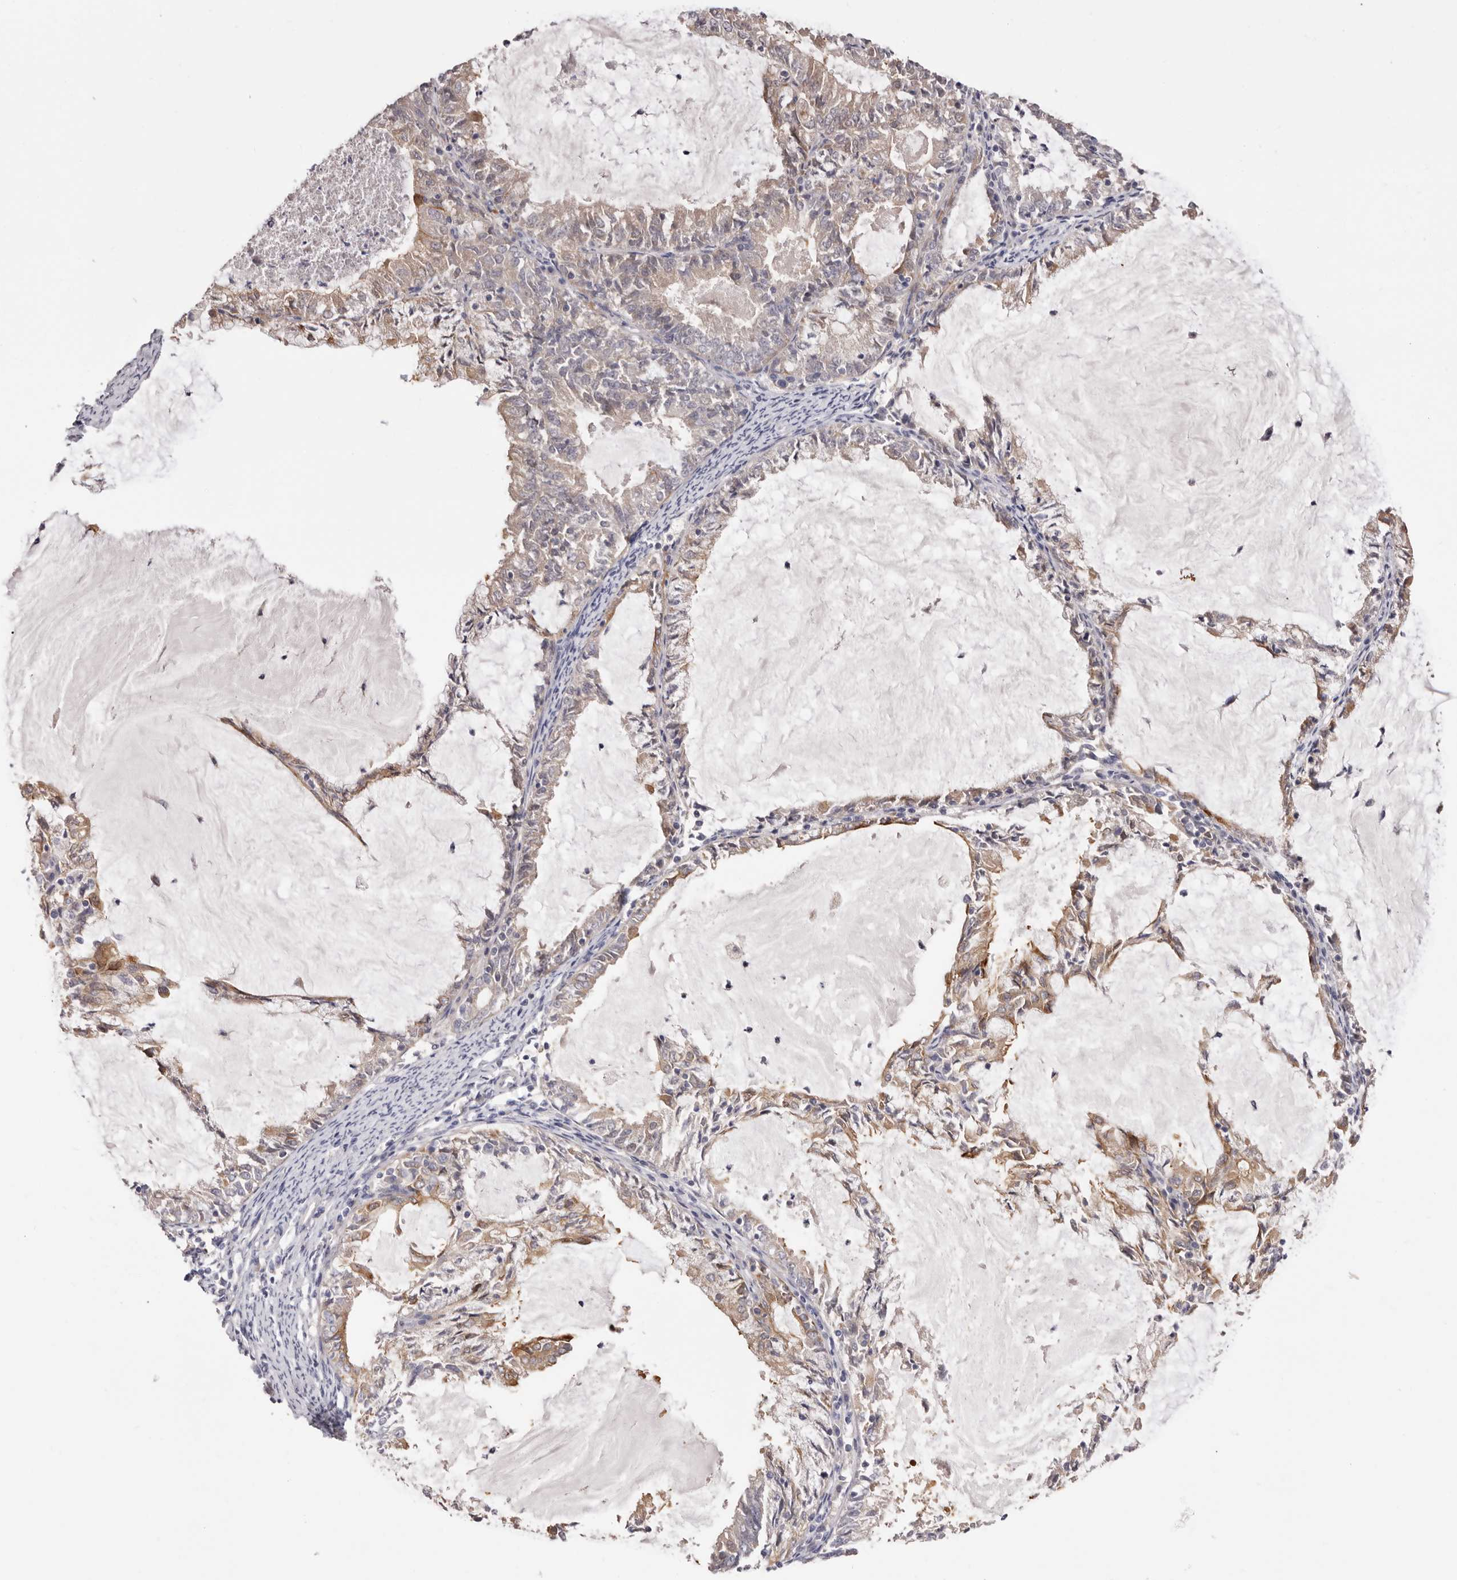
{"staining": {"intensity": "moderate", "quantity": "<25%", "location": "cytoplasmic/membranous"}, "tissue": "endometrial cancer", "cell_type": "Tumor cells", "image_type": "cancer", "snomed": [{"axis": "morphology", "description": "Adenocarcinoma, NOS"}, {"axis": "topography", "description": "Endometrium"}], "caption": "Human endometrial cancer (adenocarcinoma) stained with a protein marker reveals moderate staining in tumor cells.", "gene": "STK16", "patient": {"sex": "female", "age": 57}}